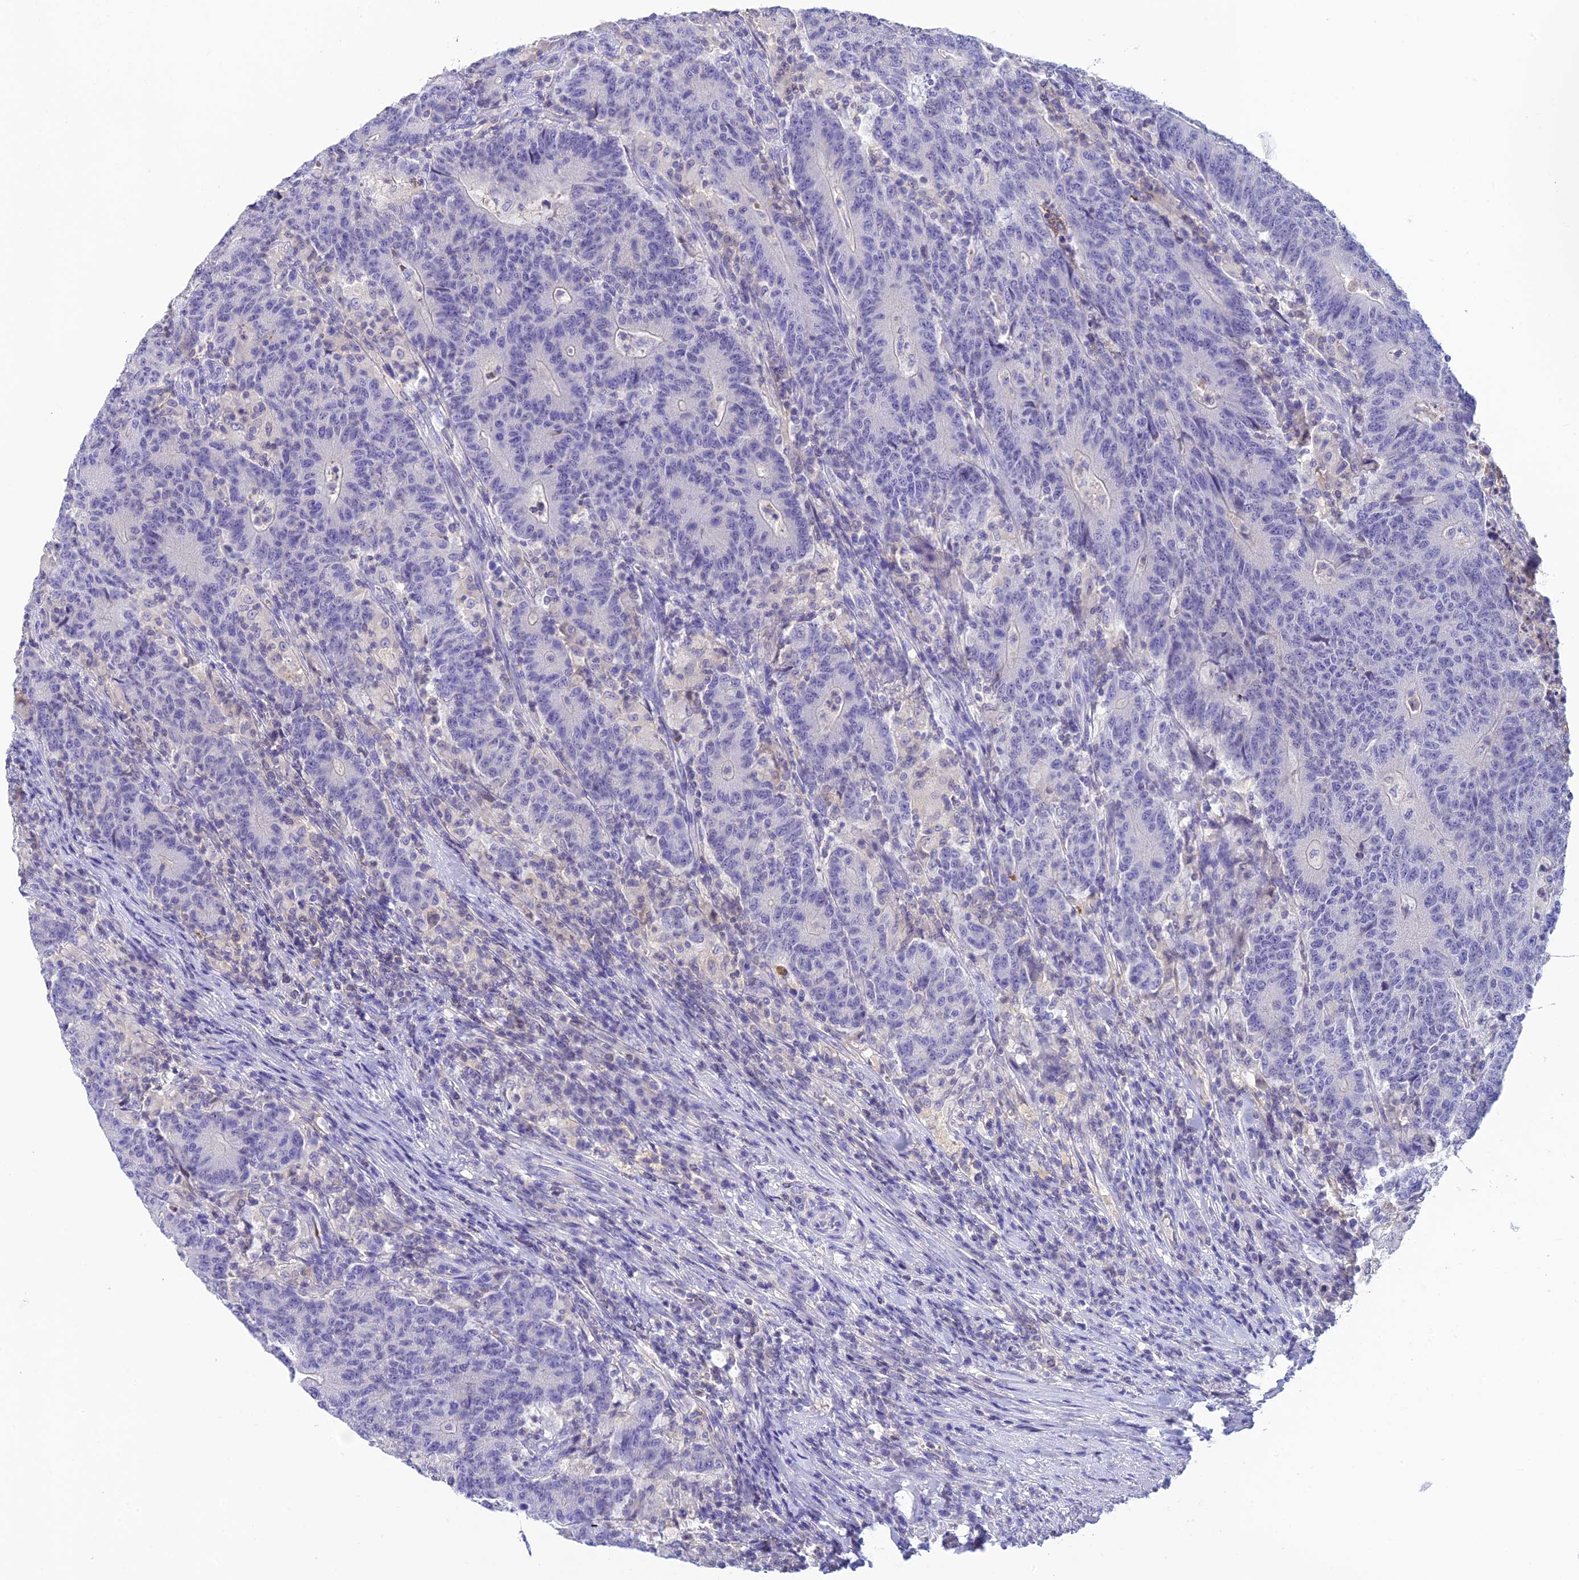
{"staining": {"intensity": "negative", "quantity": "none", "location": "none"}, "tissue": "colorectal cancer", "cell_type": "Tumor cells", "image_type": "cancer", "snomed": [{"axis": "morphology", "description": "Adenocarcinoma, NOS"}, {"axis": "topography", "description": "Colon"}], "caption": "DAB immunohistochemical staining of human colorectal cancer demonstrates no significant staining in tumor cells. Brightfield microscopy of immunohistochemistry (IHC) stained with DAB (brown) and hematoxylin (blue), captured at high magnification.", "gene": "HDHD2", "patient": {"sex": "female", "age": 75}}